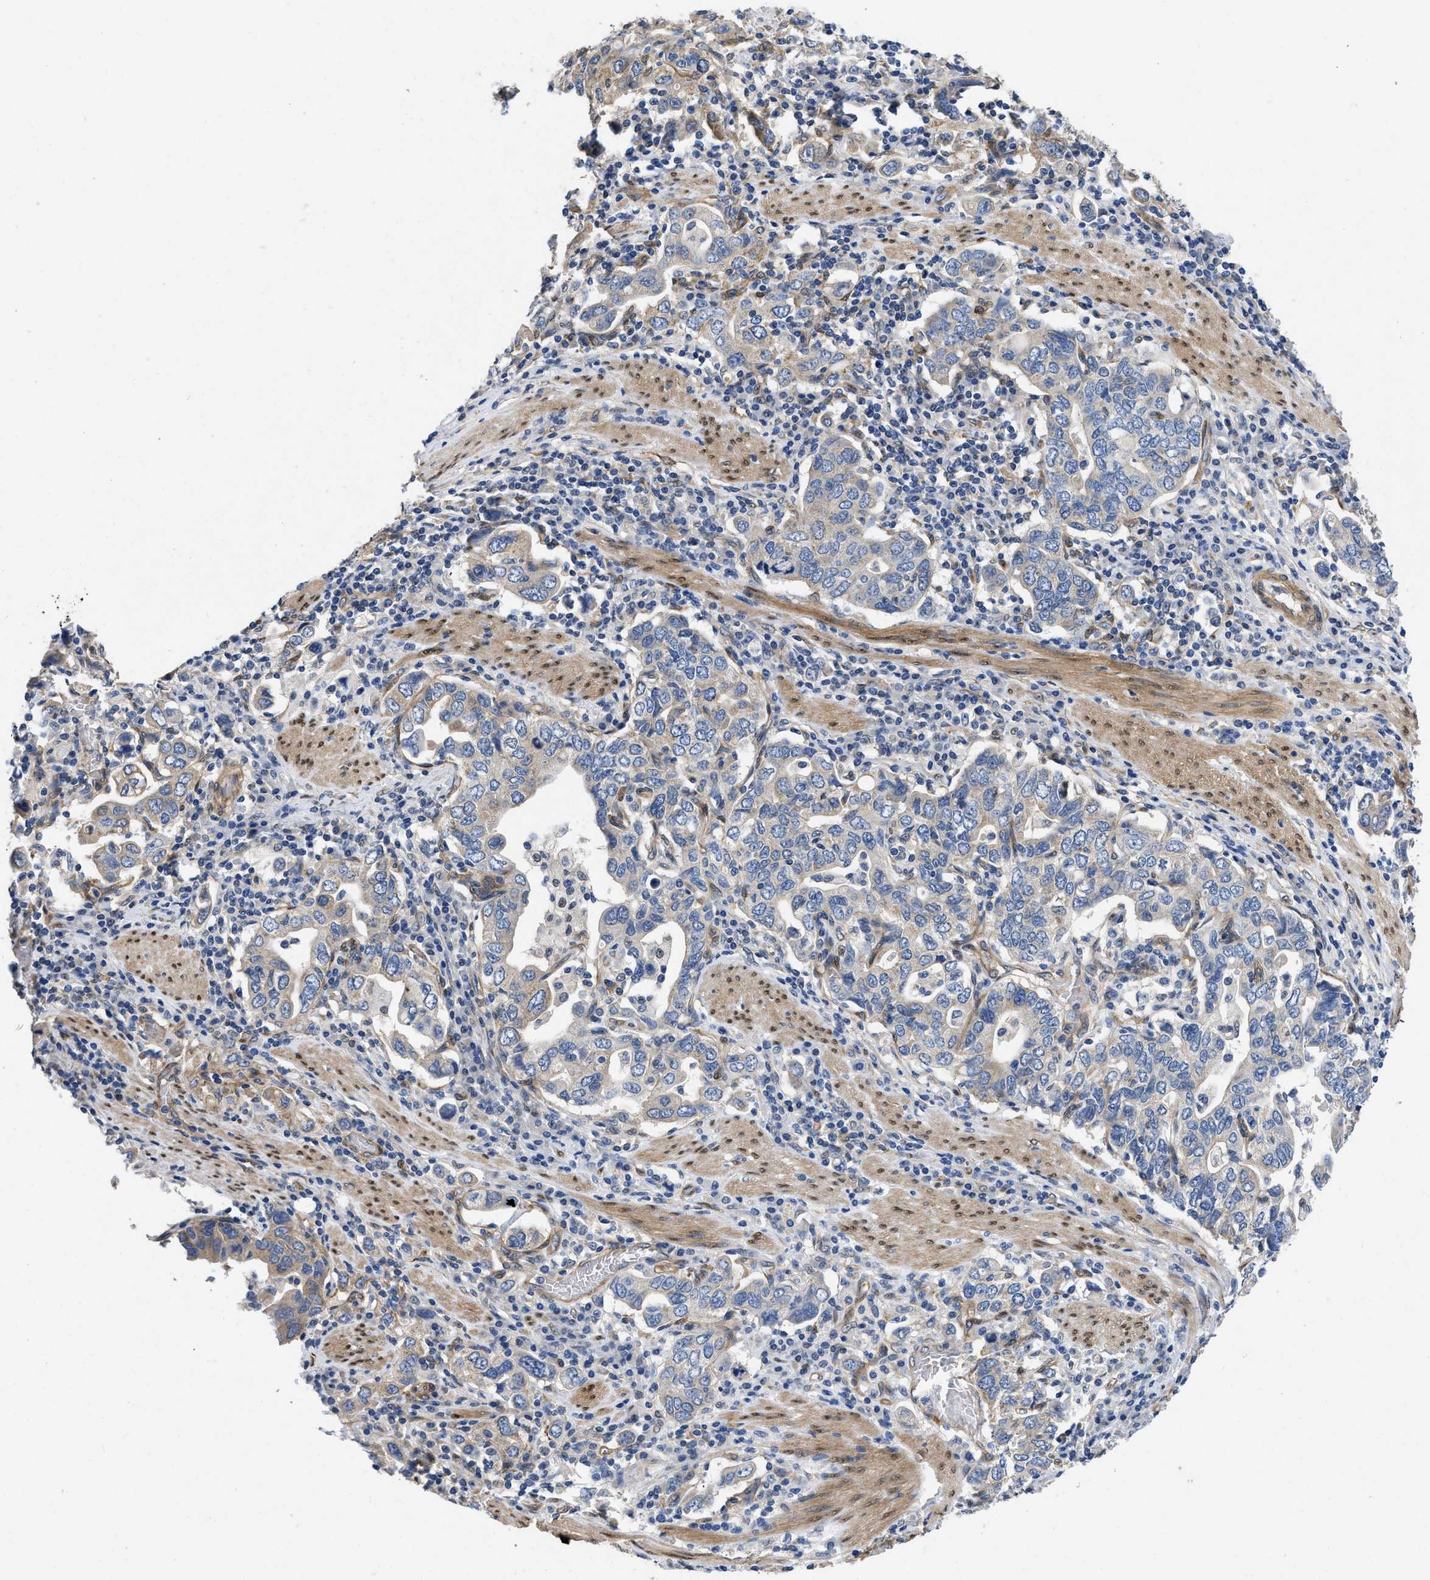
{"staining": {"intensity": "weak", "quantity": "<25%", "location": "cytoplasmic/membranous"}, "tissue": "stomach cancer", "cell_type": "Tumor cells", "image_type": "cancer", "snomed": [{"axis": "morphology", "description": "Adenocarcinoma, NOS"}, {"axis": "topography", "description": "Stomach, upper"}], "caption": "An immunohistochemistry image of stomach adenocarcinoma is shown. There is no staining in tumor cells of stomach adenocarcinoma.", "gene": "RAPH1", "patient": {"sex": "male", "age": 62}}